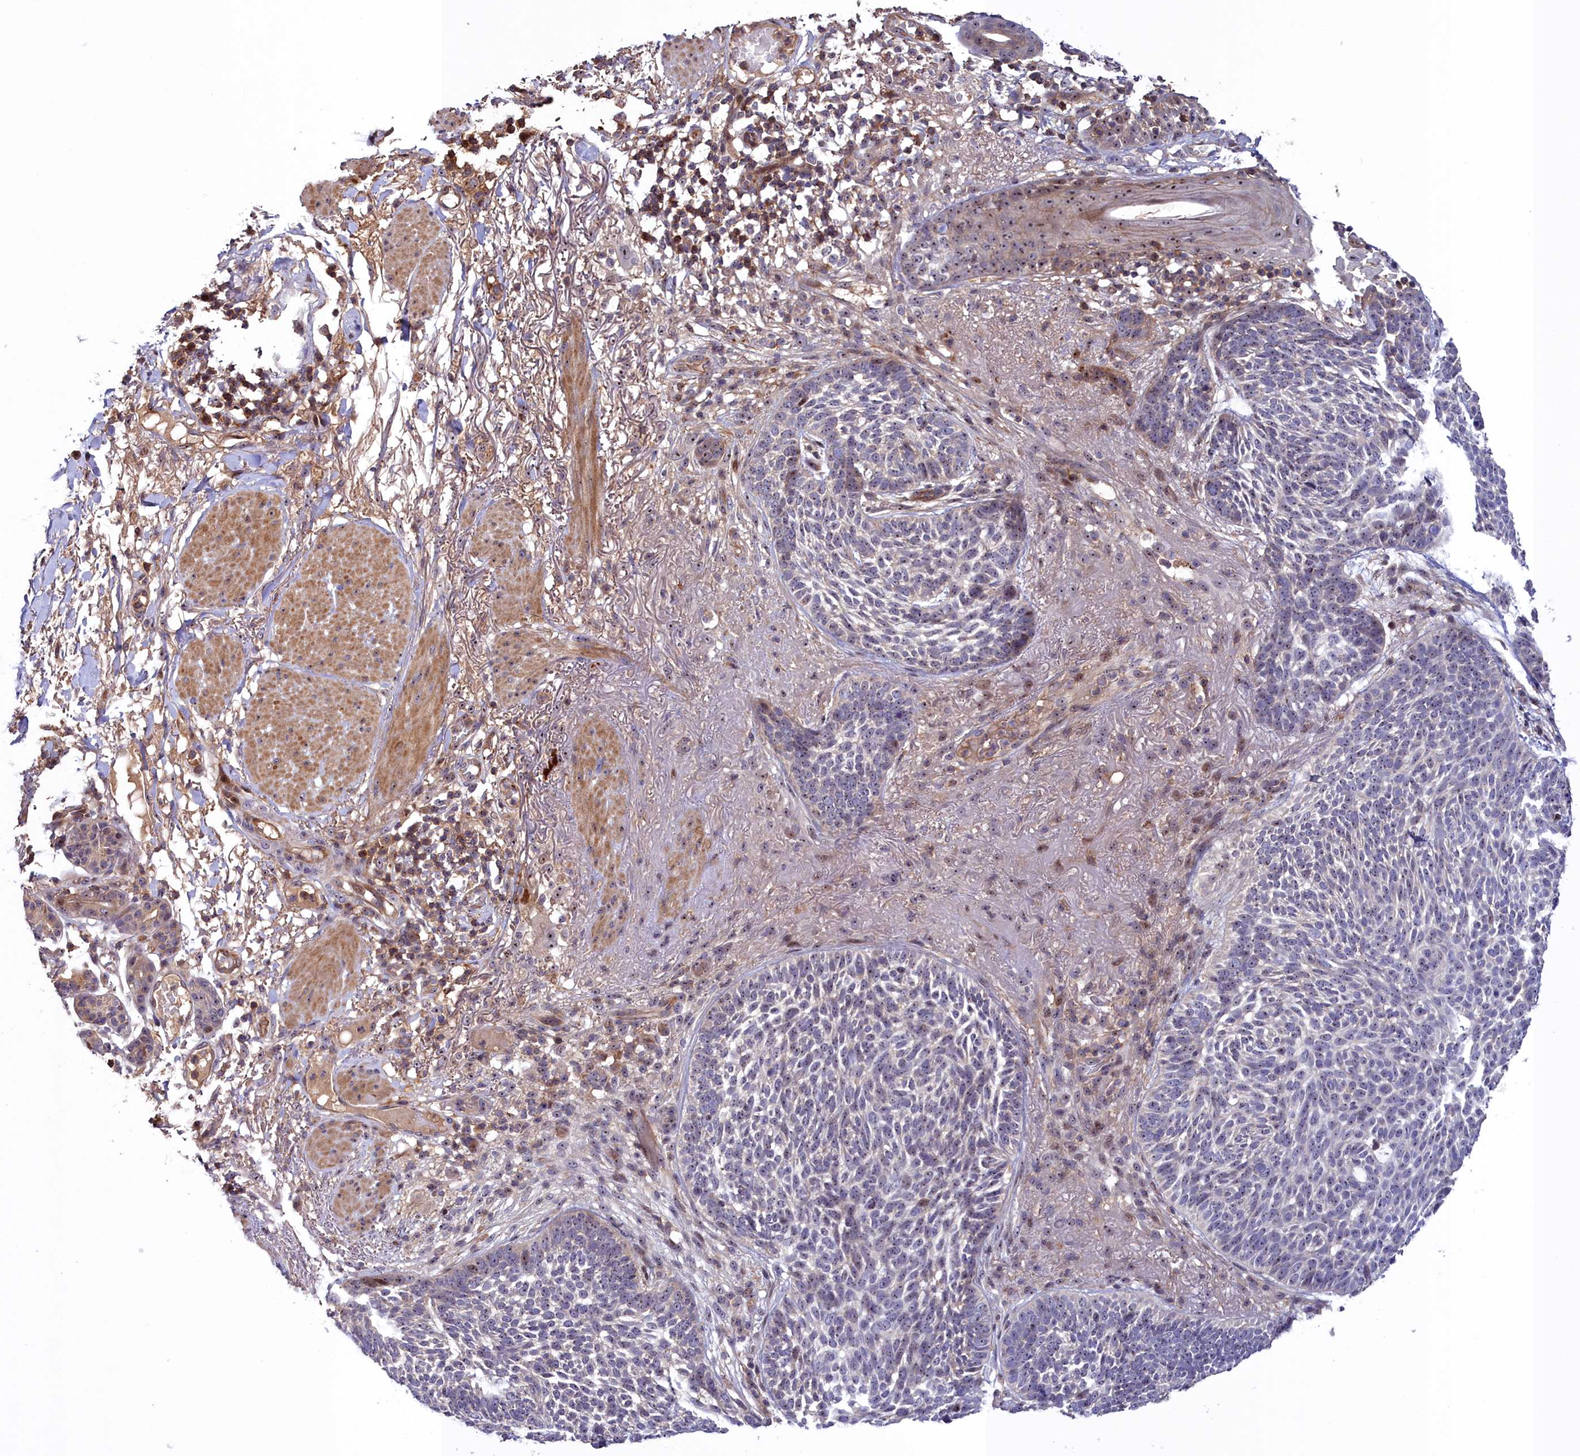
{"staining": {"intensity": "weak", "quantity": "25%-75%", "location": "nuclear"}, "tissue": "skin cancer", "cell_type": "Tumor cells", "image_type": "cancer", "snomed": [{"axis": "morphology", "description": "Normal tissue, NOS"}, {"axis": "morphology", "description": "Basal cell carcinoma"}, {"axis": "topography", "description": "Skin"}], "caption": "Skin cancer stained for a protein (brown) demonstrates weak nuclear positive positivity in about 25%-75% of tumor cells.", "gene": "NEURL4", "patient": {"sex": "male", "age": 64}}